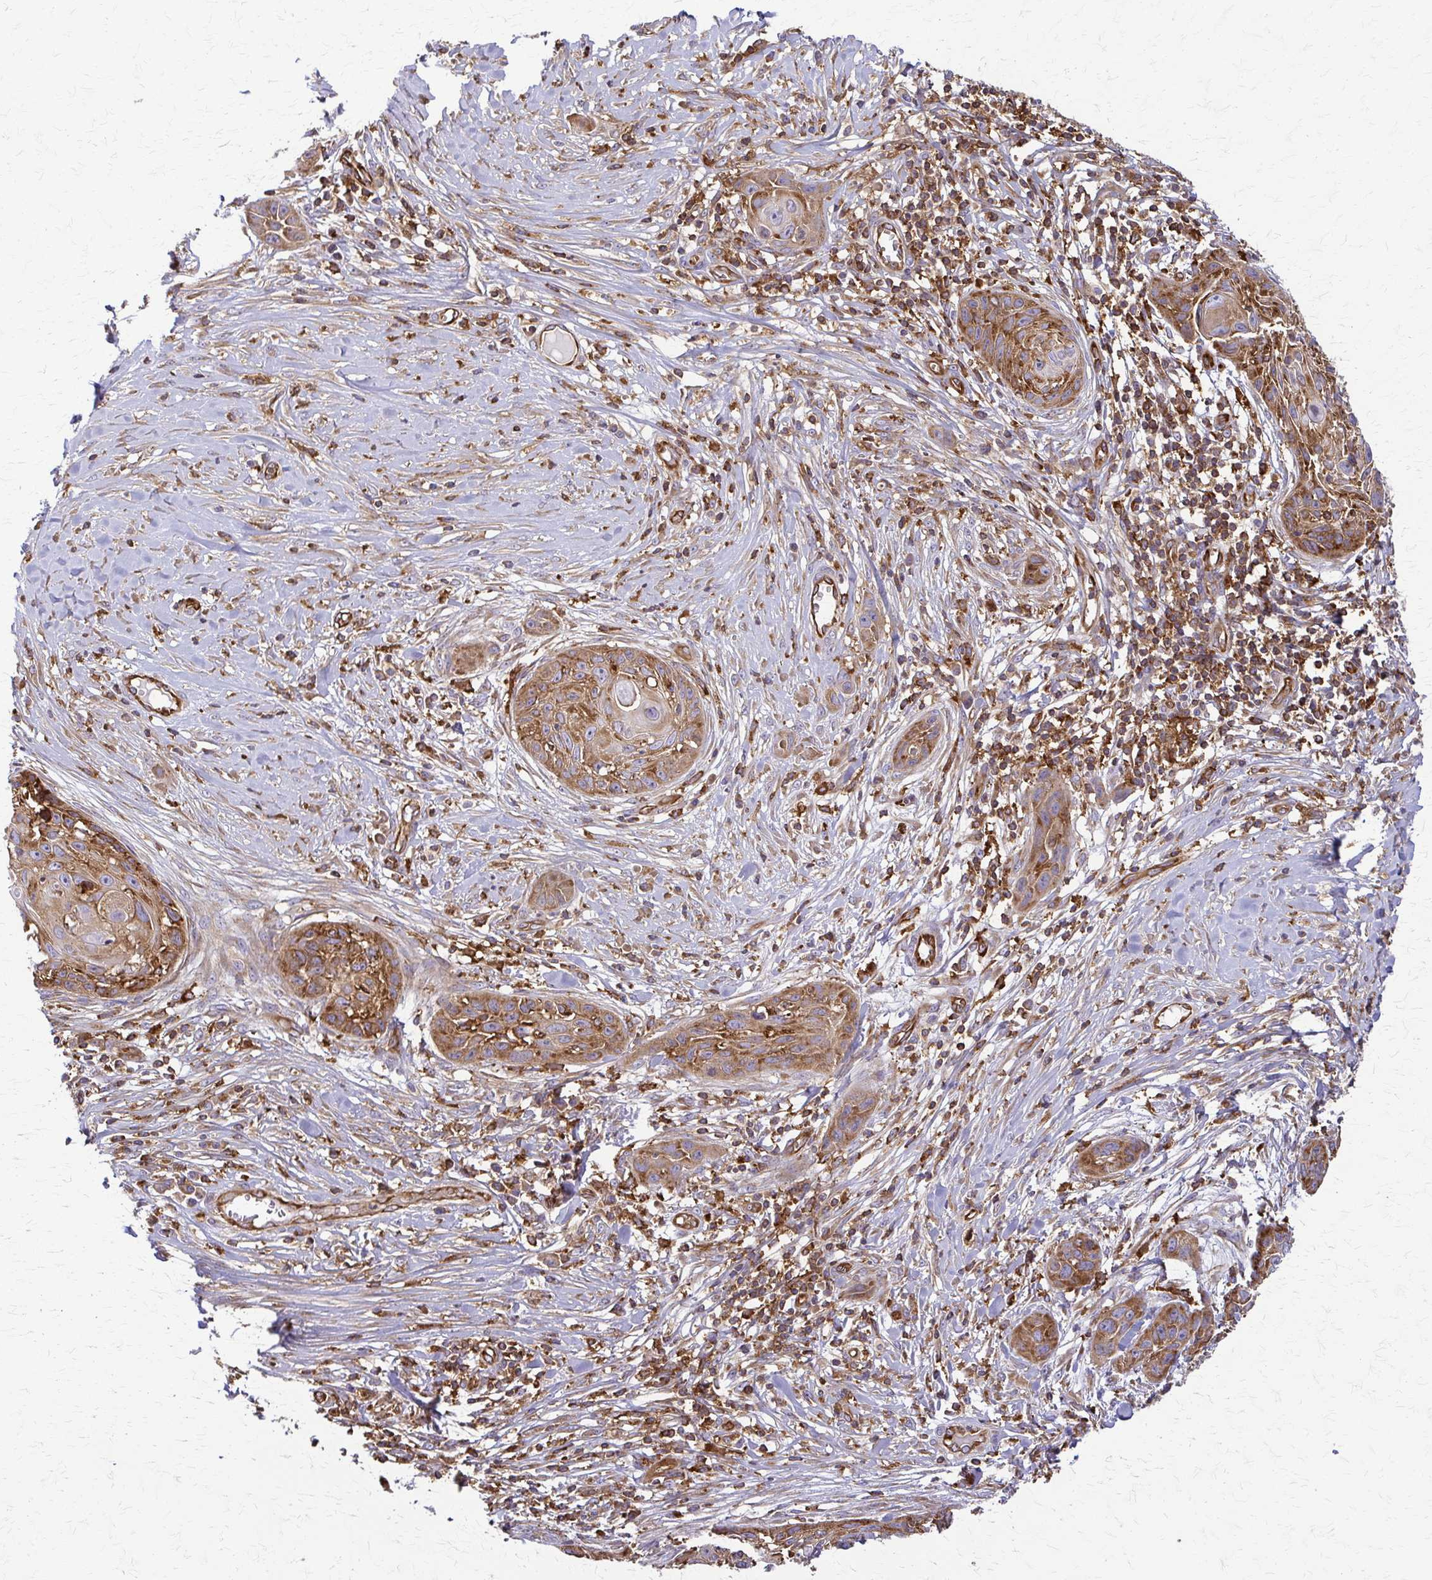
{"staining": {"intensity": "moderate", "quantity": ">75%", "location": "cytoplasmic/membranous"}, "tissue": "skin cancer", "cell_type": "Tumor cells", "image_type": "cancer", "snomed": [{"axis": "morphology", "description": "Squamous cell carcinoma, NOS"}, {"axis": "topography", "description": "Skin"}, {"axis": "topography", "description": "Vulva"}], "caption": "Protein expression analysis of skin cancer shows moderate cytoplasmic/membranous staining in approximately >75% of tumor cells.", "gene": "WASF2", "patient": {"sex": "female", "age": 83}}